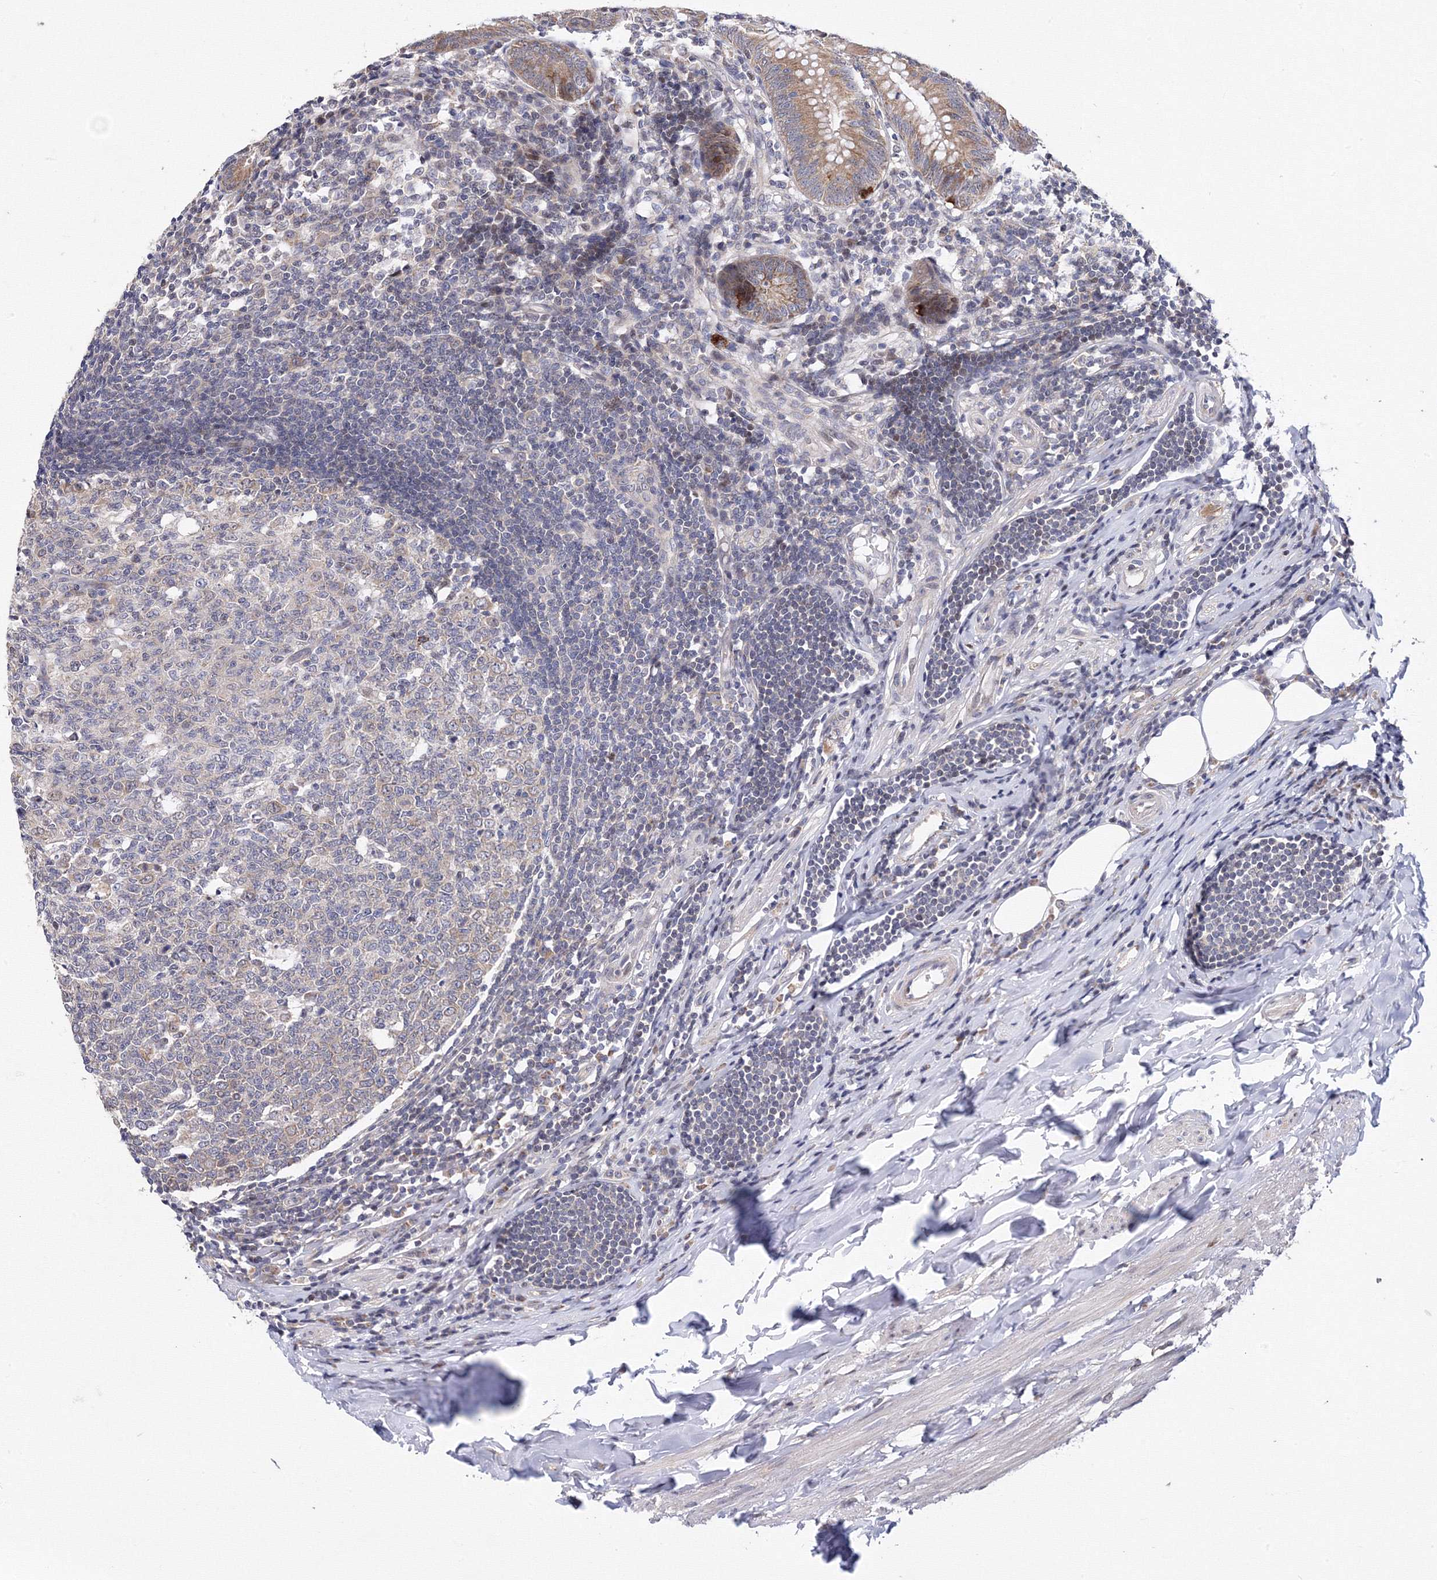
{"staining": {"intensity": "moderate", "quantity": ">75%", "location": "cytoplasmic/membranous"}, "tissue": "appendix", "cell_type": "Glandular cells", "image_type": "normal", "snomed": [{"axis": "morphology", "description": "Normal tissue, NOS"}, {"axis": "topography", "description": "Appendix"}], "caption": "Protein expression by IHC exhibits moderate cytoplasmic/membranous positivity in about >75% of glandular cells in normal appendix.", "gene": "GPN1", "patient": {"sex": "female", "age": 54}}